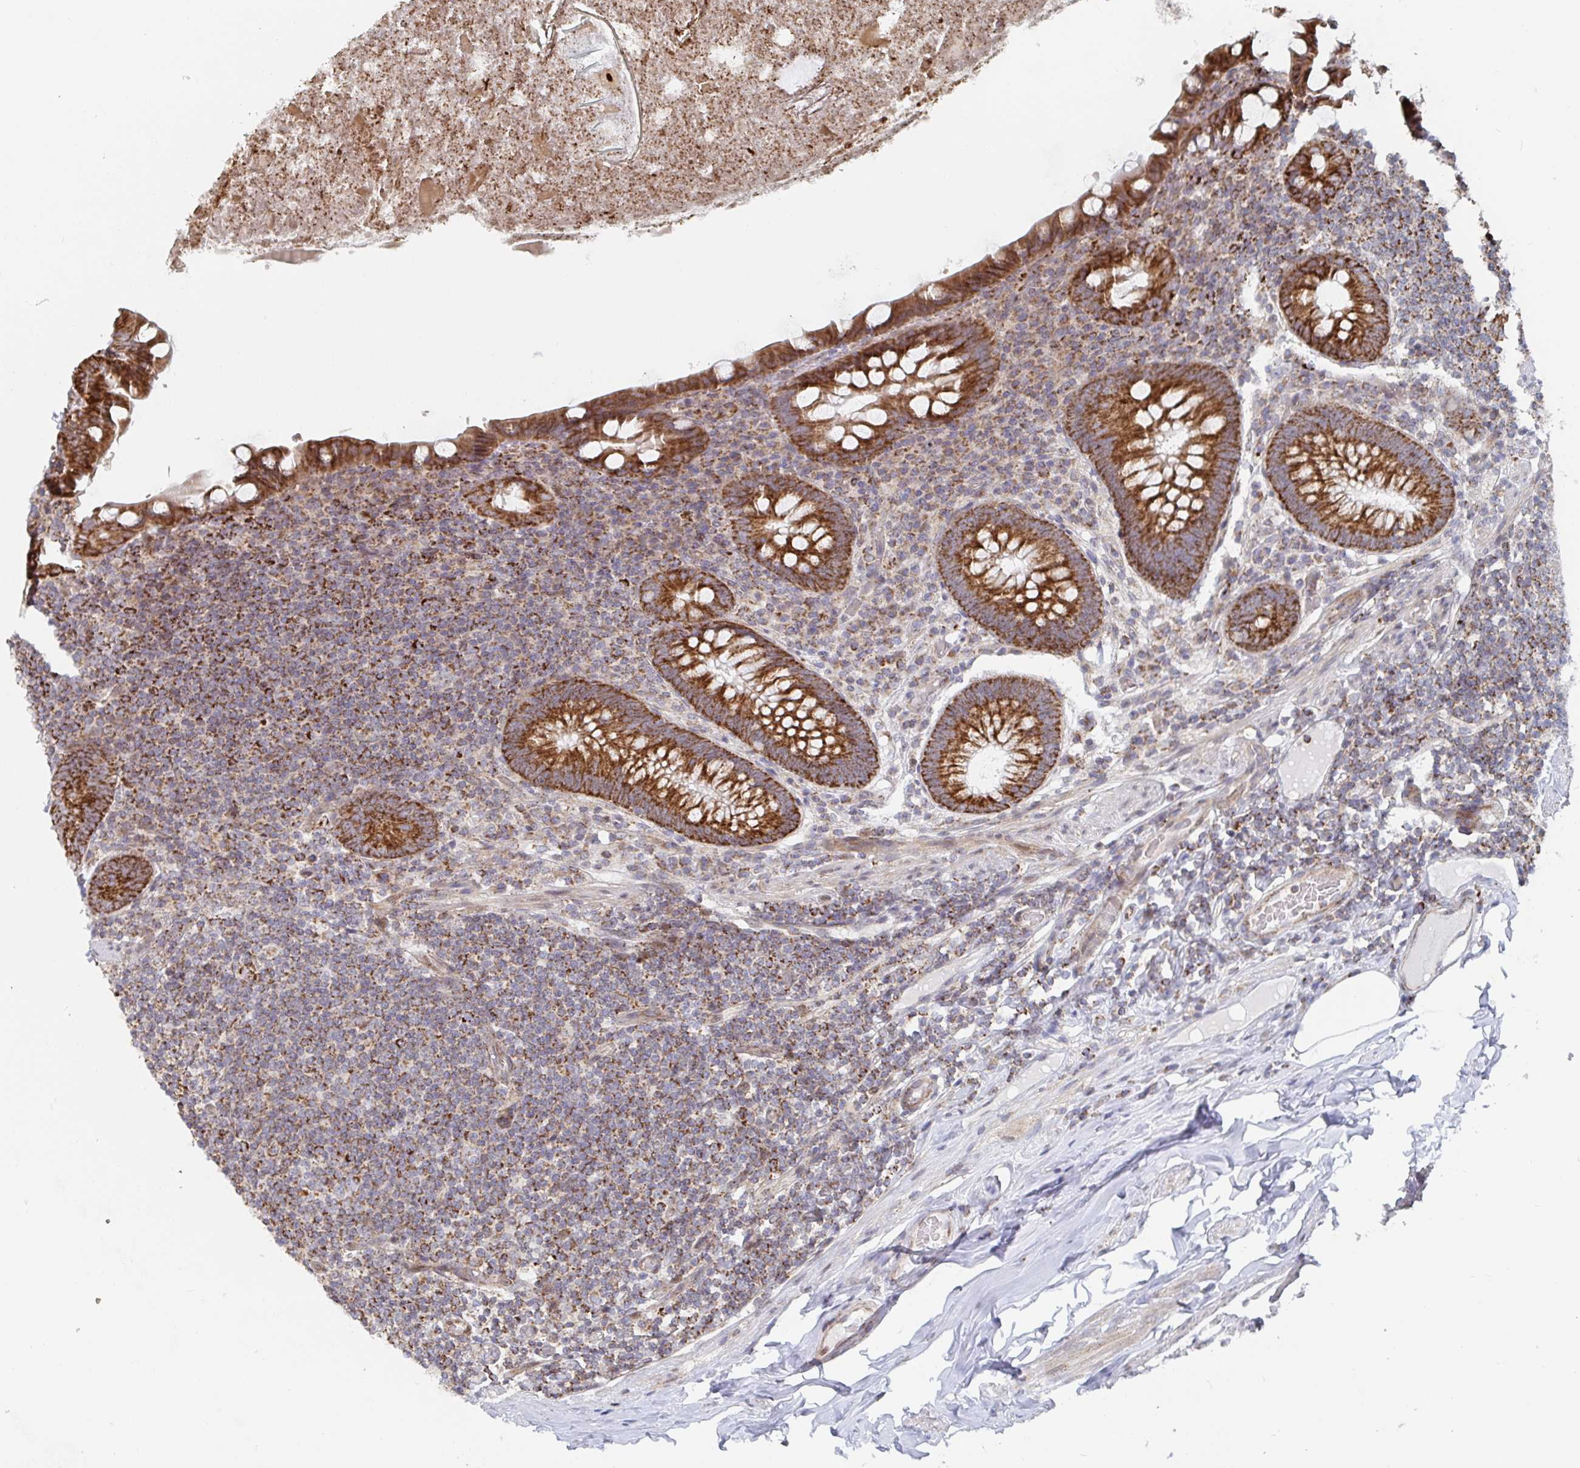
{"staining": {"intensity": "strong", "quantity": ">75%", "location": "cytoplasmic/membranous"}, "tissue": "appendix", "cell_type": "Glandular cells", "image_type": "normal", "snomed": [{"axis": "morphology", "description": "Normal tissue, NOS"}, {"axis": "topography", "description": "Appendix"}], "caption": "IHC of normal appendix exhibits high levels of strong cytoplasmic/membranous staining in approximately >75% of glandular cells.", "gene": "STARD8", "patient": {"sex": "male", "age": 71}}